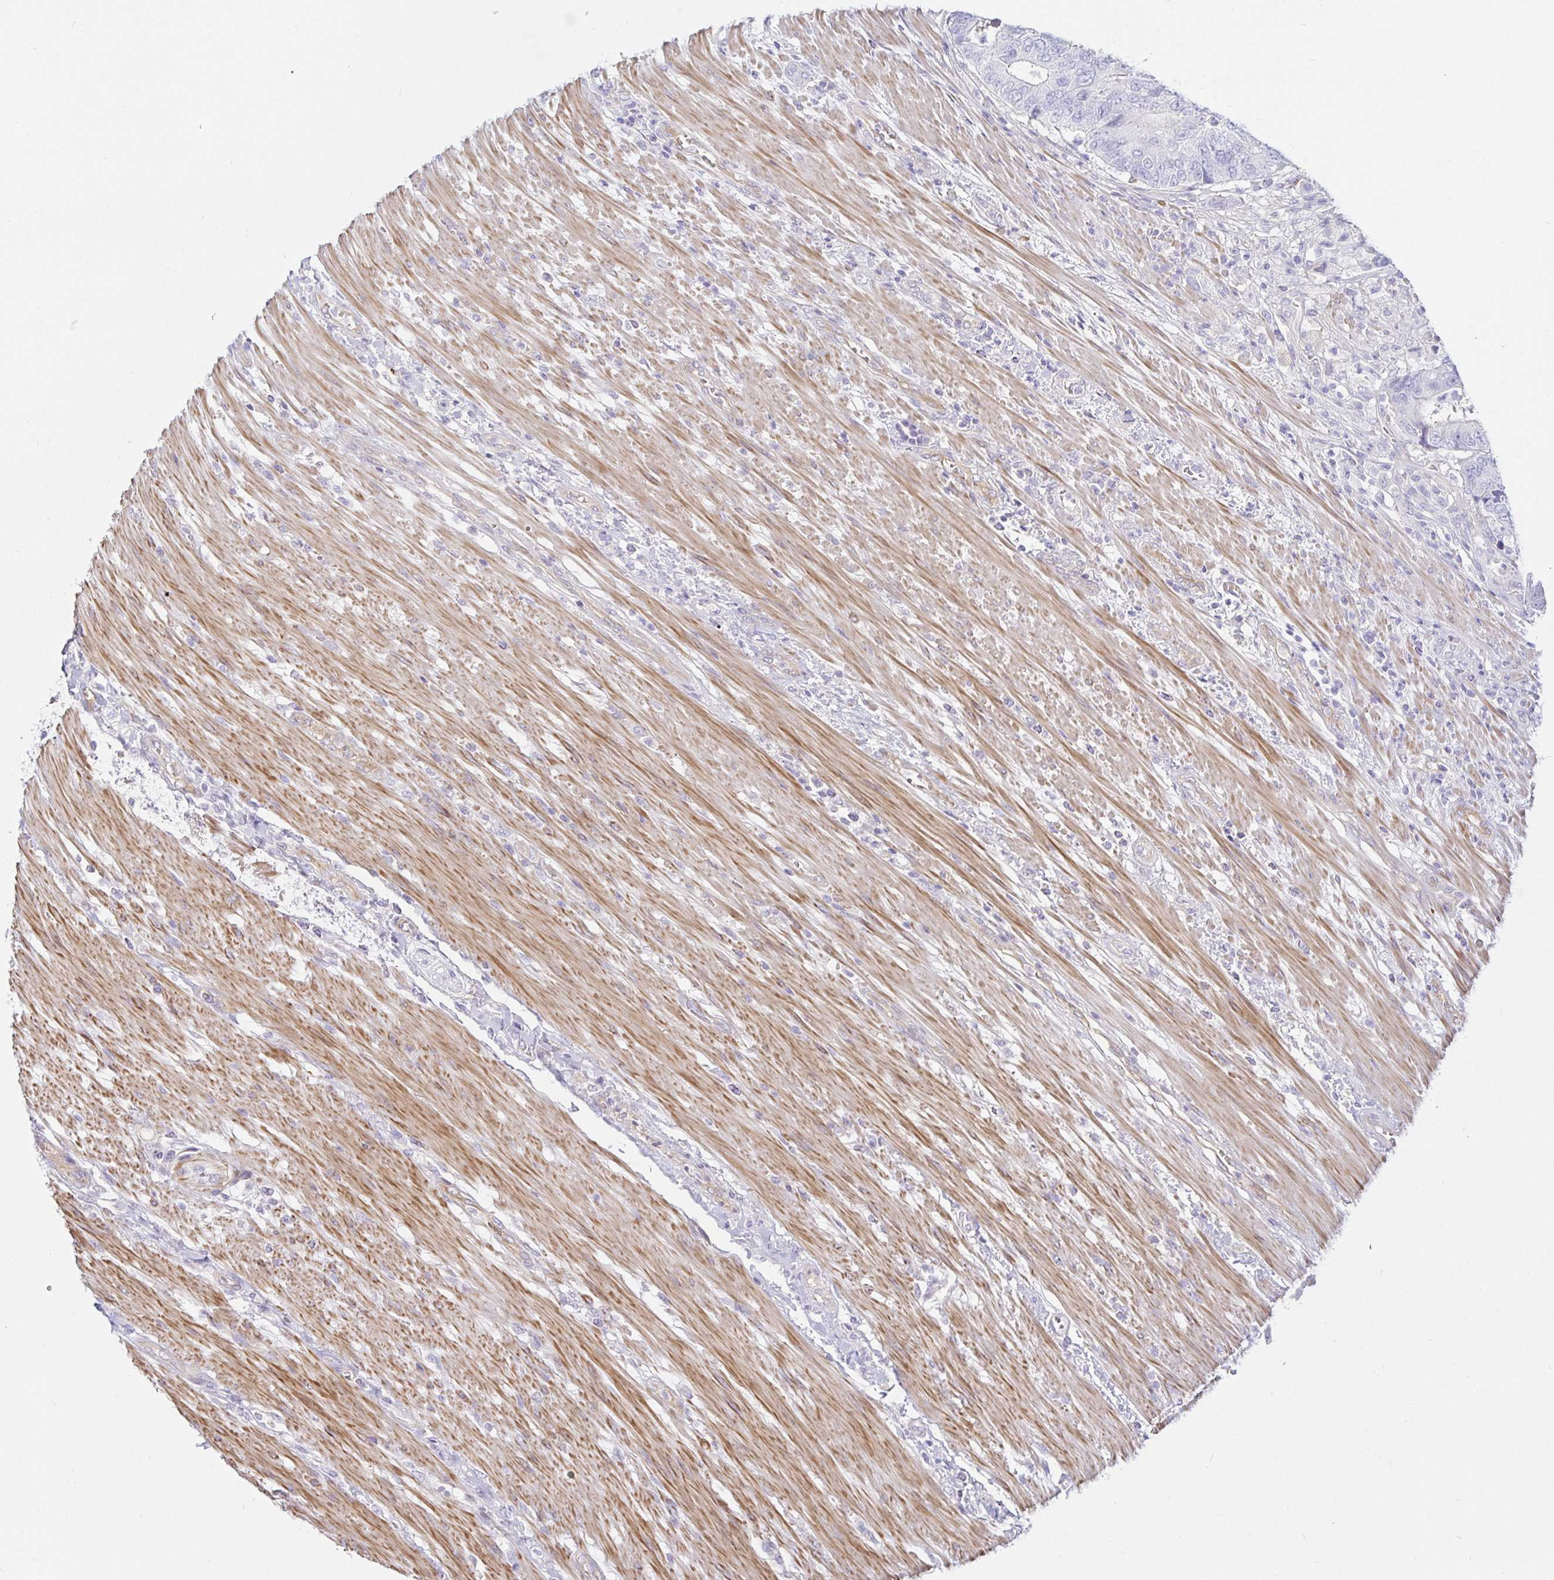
{"staining": {"intensity": "negative", "quantity": "none", "location": "none"}, "tissue": "colorectal cancer", "cell_type": "Tumor cells", "image_type": "cancer", "snomed": [{"axis": "morphology", "description": "Adenocarcinoma, NOS"}, {"axis": "topography", "description": "Colon"}], "caption": "Protein analysis of colorectal cancer exhibits no significant staining in tumor cells.", "gene": "SPAG4", "patient": {"sex": "female", "age": 48}}